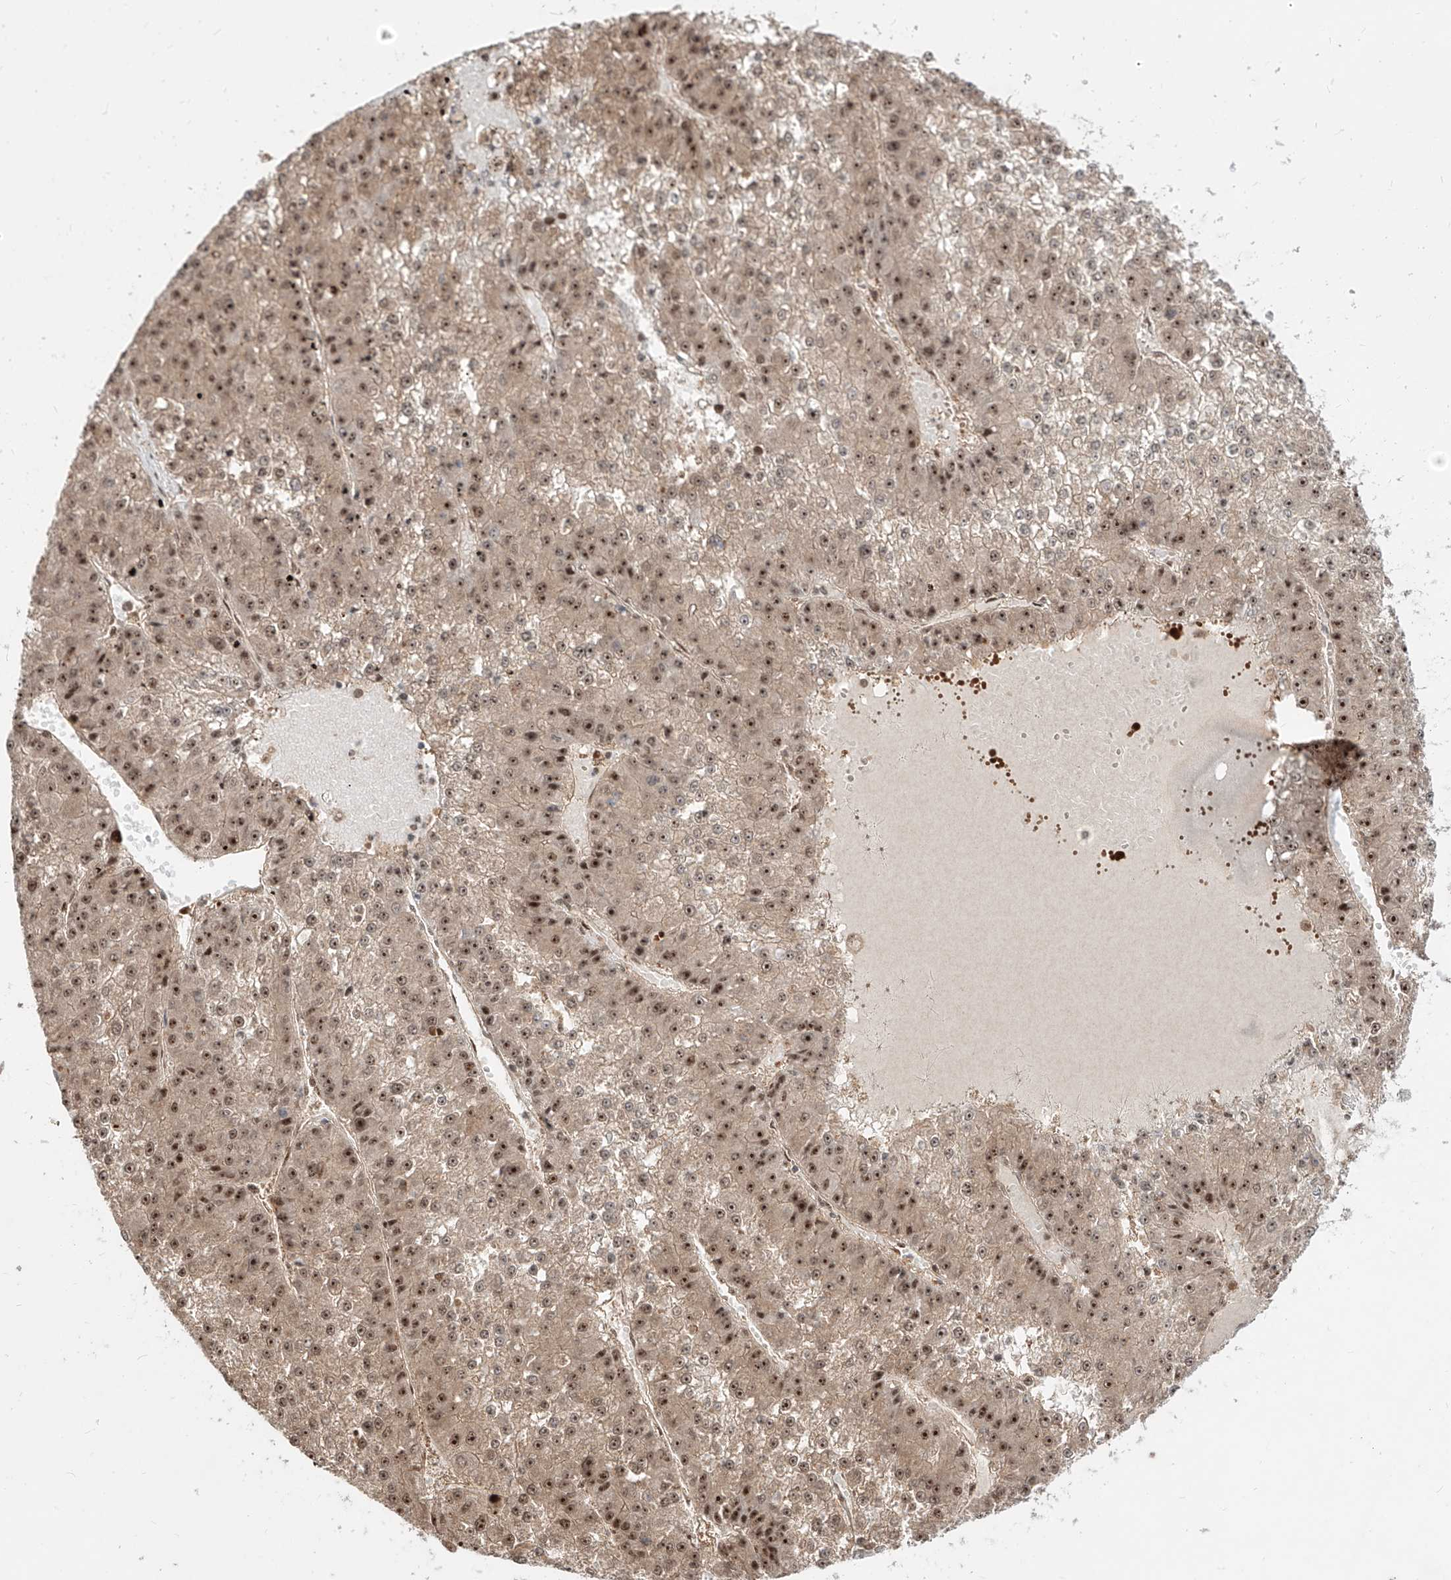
{"staining": {"intensity": "strong", "quantity": ">75%", "location": "cytoplasmic/membranous,nuclear"}, "tissue": "liver cancer", "cell_type": "Tumor cells", "image_type": "cancer", "snomed": [{"axis": "morphology", "description": "Carcinoma, Hepatocellular, NOS"}, {"axis": "topography", "description": "Liver"}], "caption": "IHC (DAB (3,3'-diaminobenzidine)) staining of liver hepatocellular carcinoma shows strong cytoplasmic/membranous and nuclear protein staining in about >75% of tumor cells.", "gene": "ZNF710", "patient": {"sex": "female", "age": 73}}